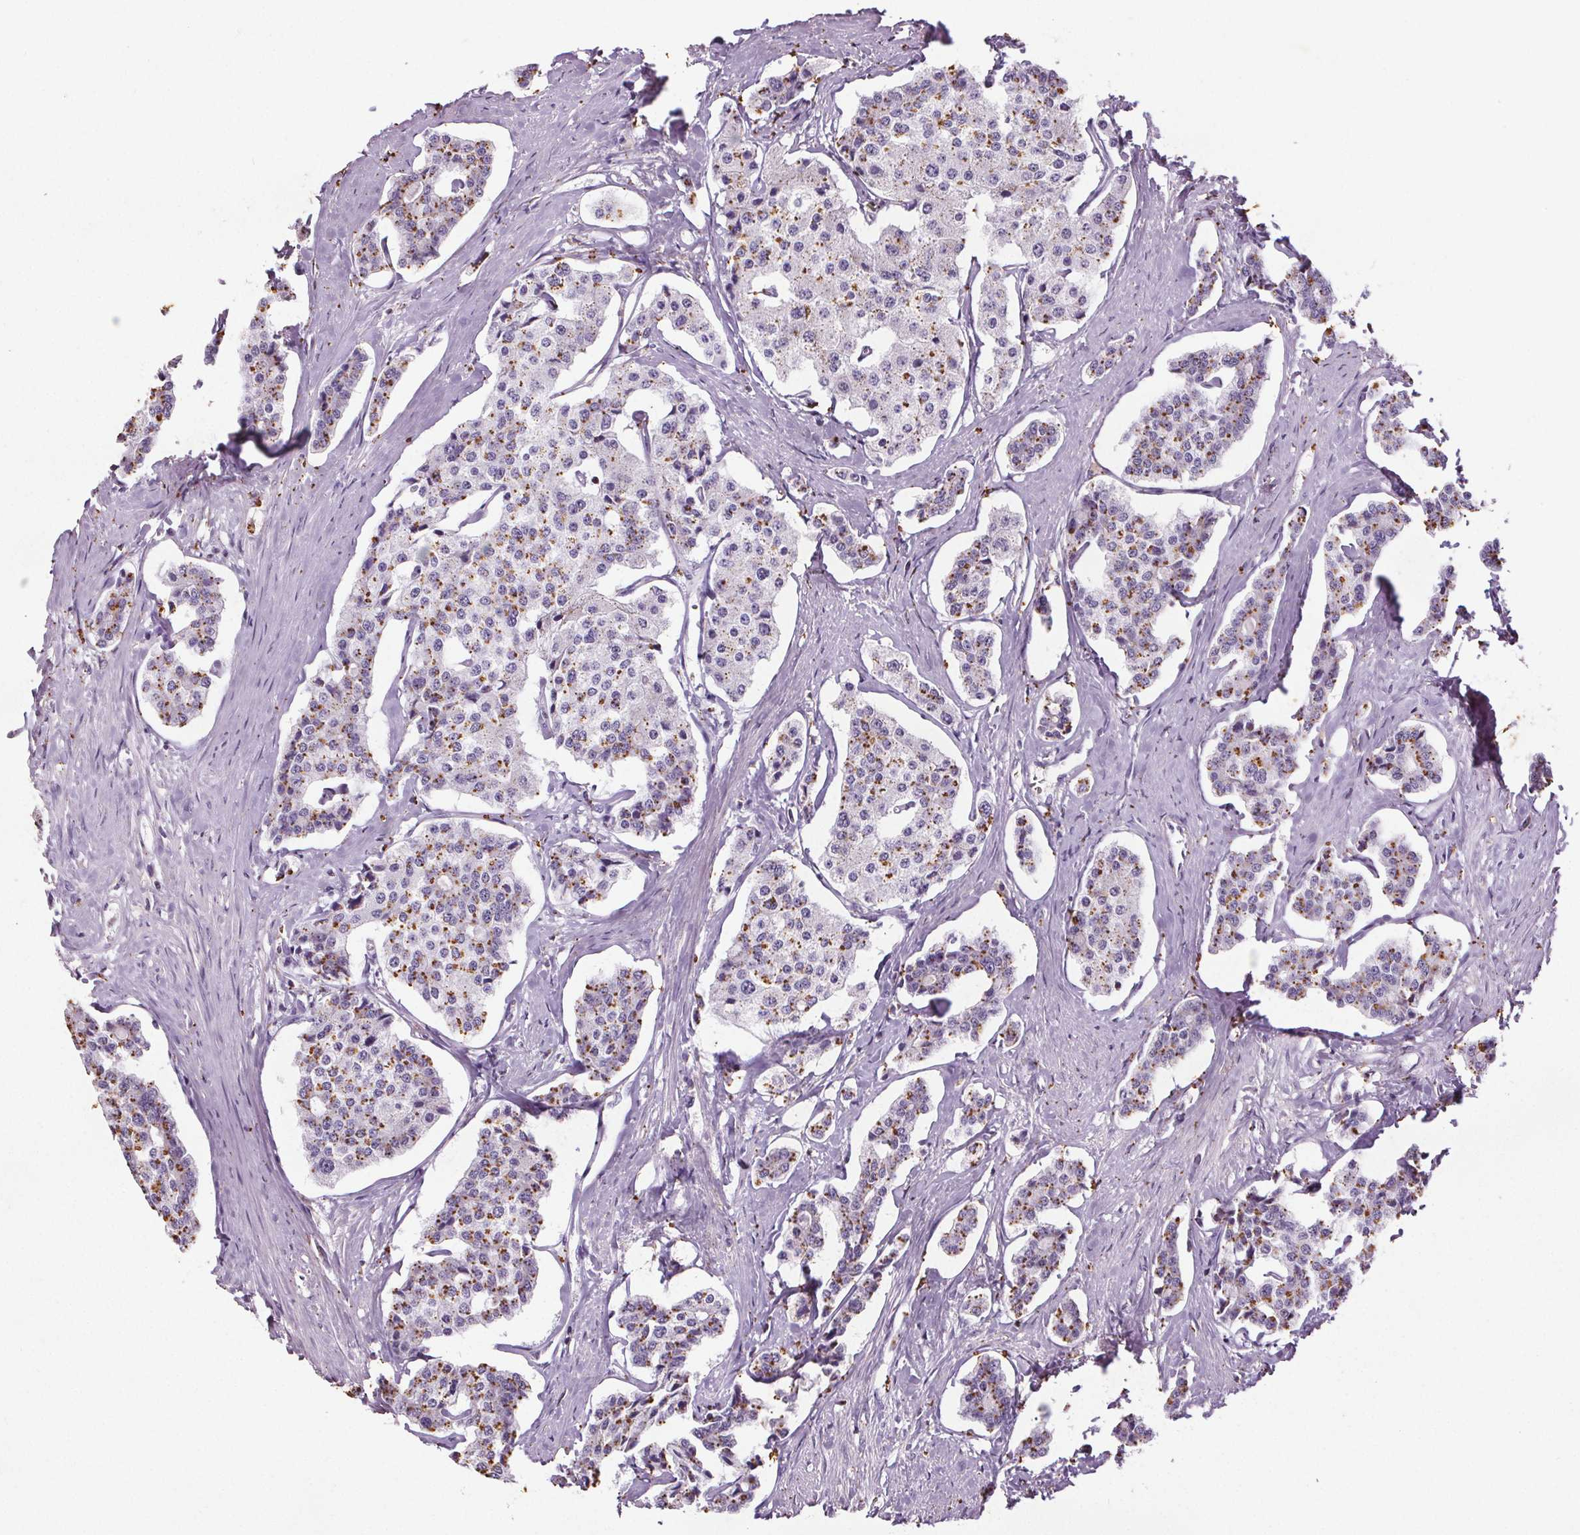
{"staining": {"intensity": "moderate", "quantity": "25%-75%", "location": "cytoplasmic/membranous"}, "tissue": "carcinoid", "cell_type": "Tumor cells", "image_type": "cancer", "snomed": [{"axis": "morphology", "description": "Carcinoid, malignant, NOS"}, {"axis": "topography", "description": "Small intestine"}], "caption": "Malignant carcinoid tissue shows moderate cytoplasmic/membranous positivity in approximately 25%-75% of tumor cells, visualized by immunohistochemistry. (Brightfield microscopy of DAB IHC at high magnification).", "gene": "C19orf84", "patient": {"sex": "female", "age": 65}}